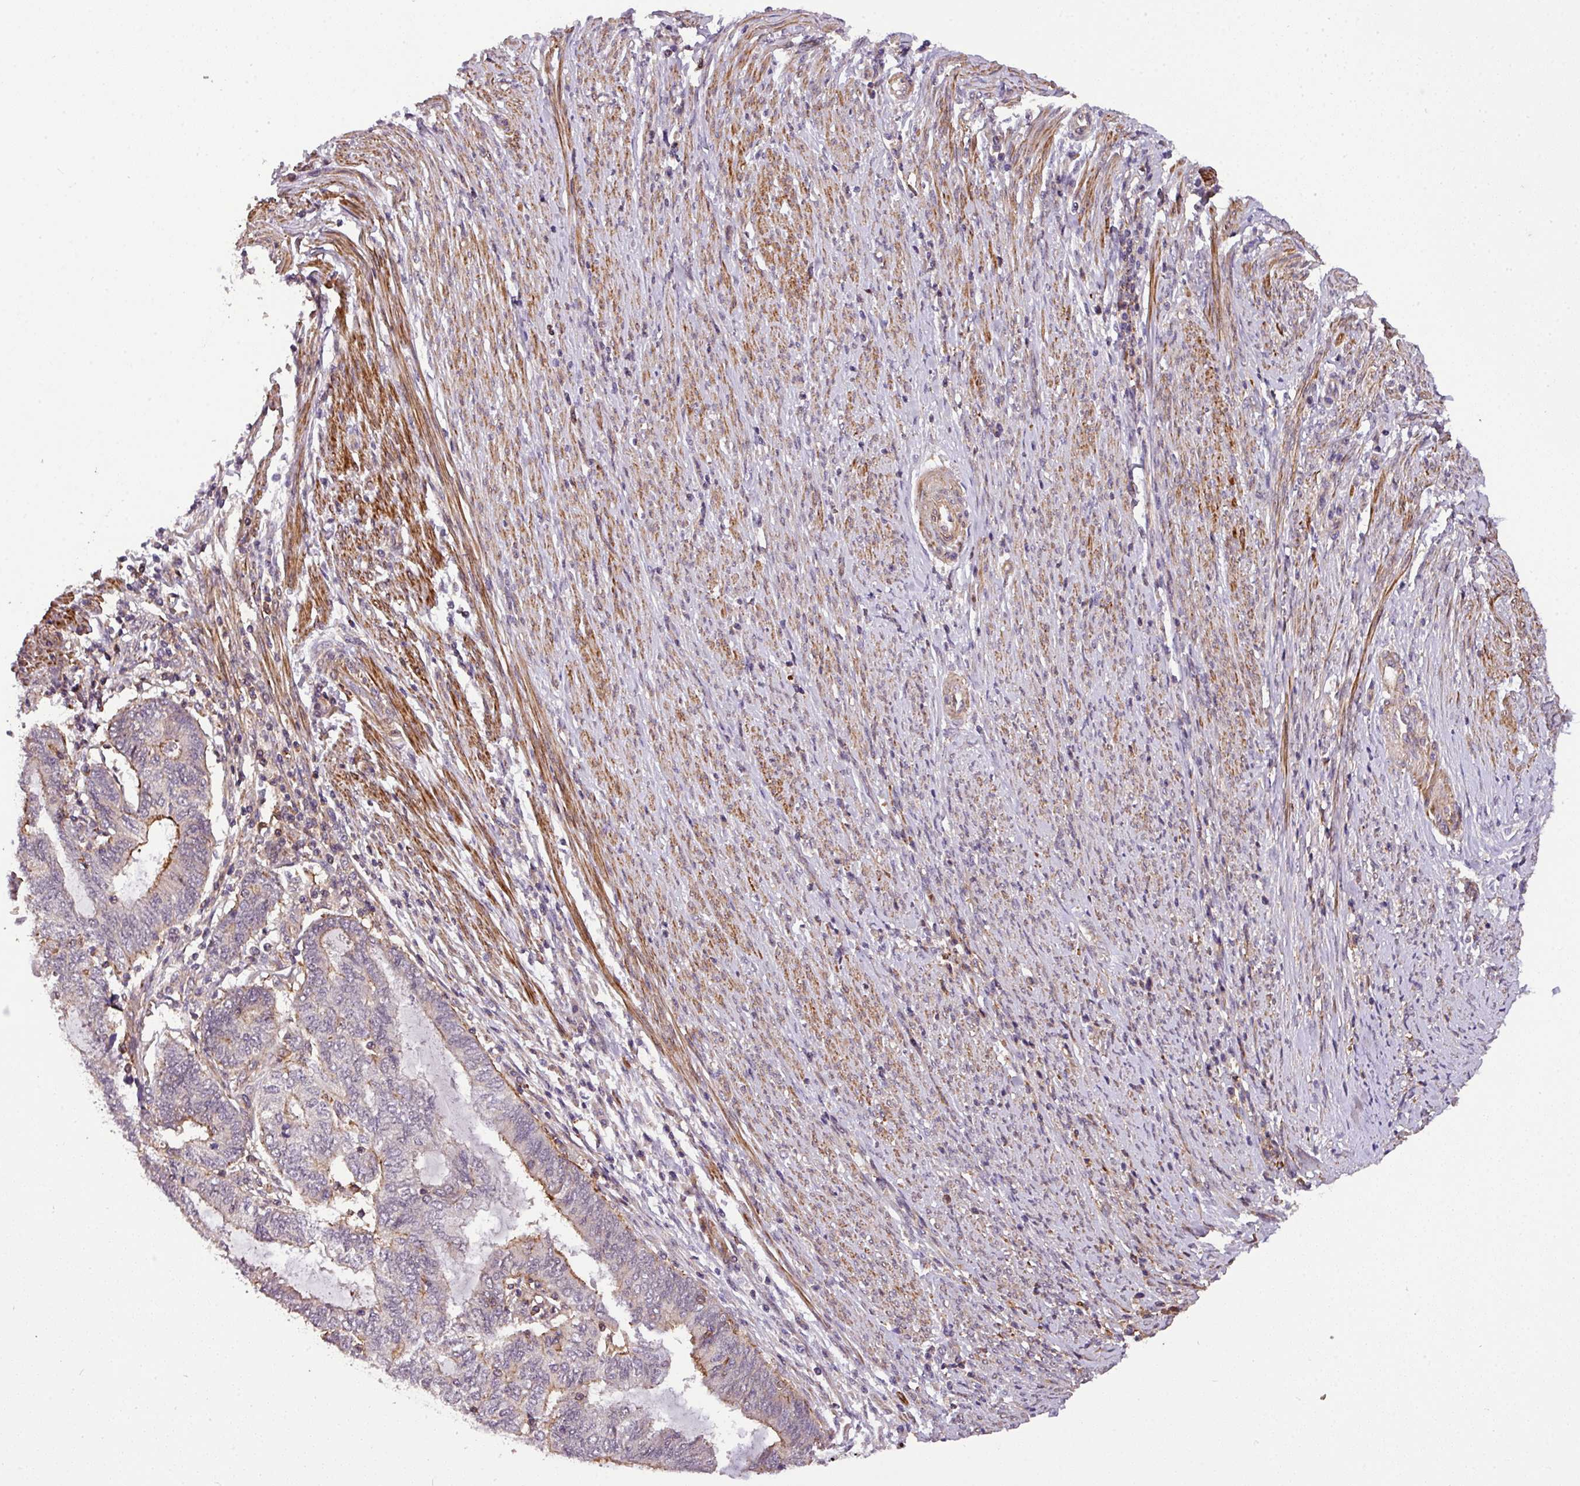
{"staining": {"intensity": "moderate", "quantity": "<25%", "location": "cytoplasmic/membranous"}, "tissue": "endometrial cancer", "cell_type": "Tumor cells", "image_type": "cancer", "snomed": [{"axis": "morphology", "description": "Adenocarcinoma, NOS"}, {"axis": "topography", "description": "Uterus"}, {"axis": "topography", "description": "Endometrium"}], "caption": "Brown immunohistochemical staining in human endometrial adenocarcinoma shows moderate cytoplasmic/membranous expression in approximately <25% of tumor cells.", "gene": "CASS4", "patient": {"sex": "female", "age": 70}}